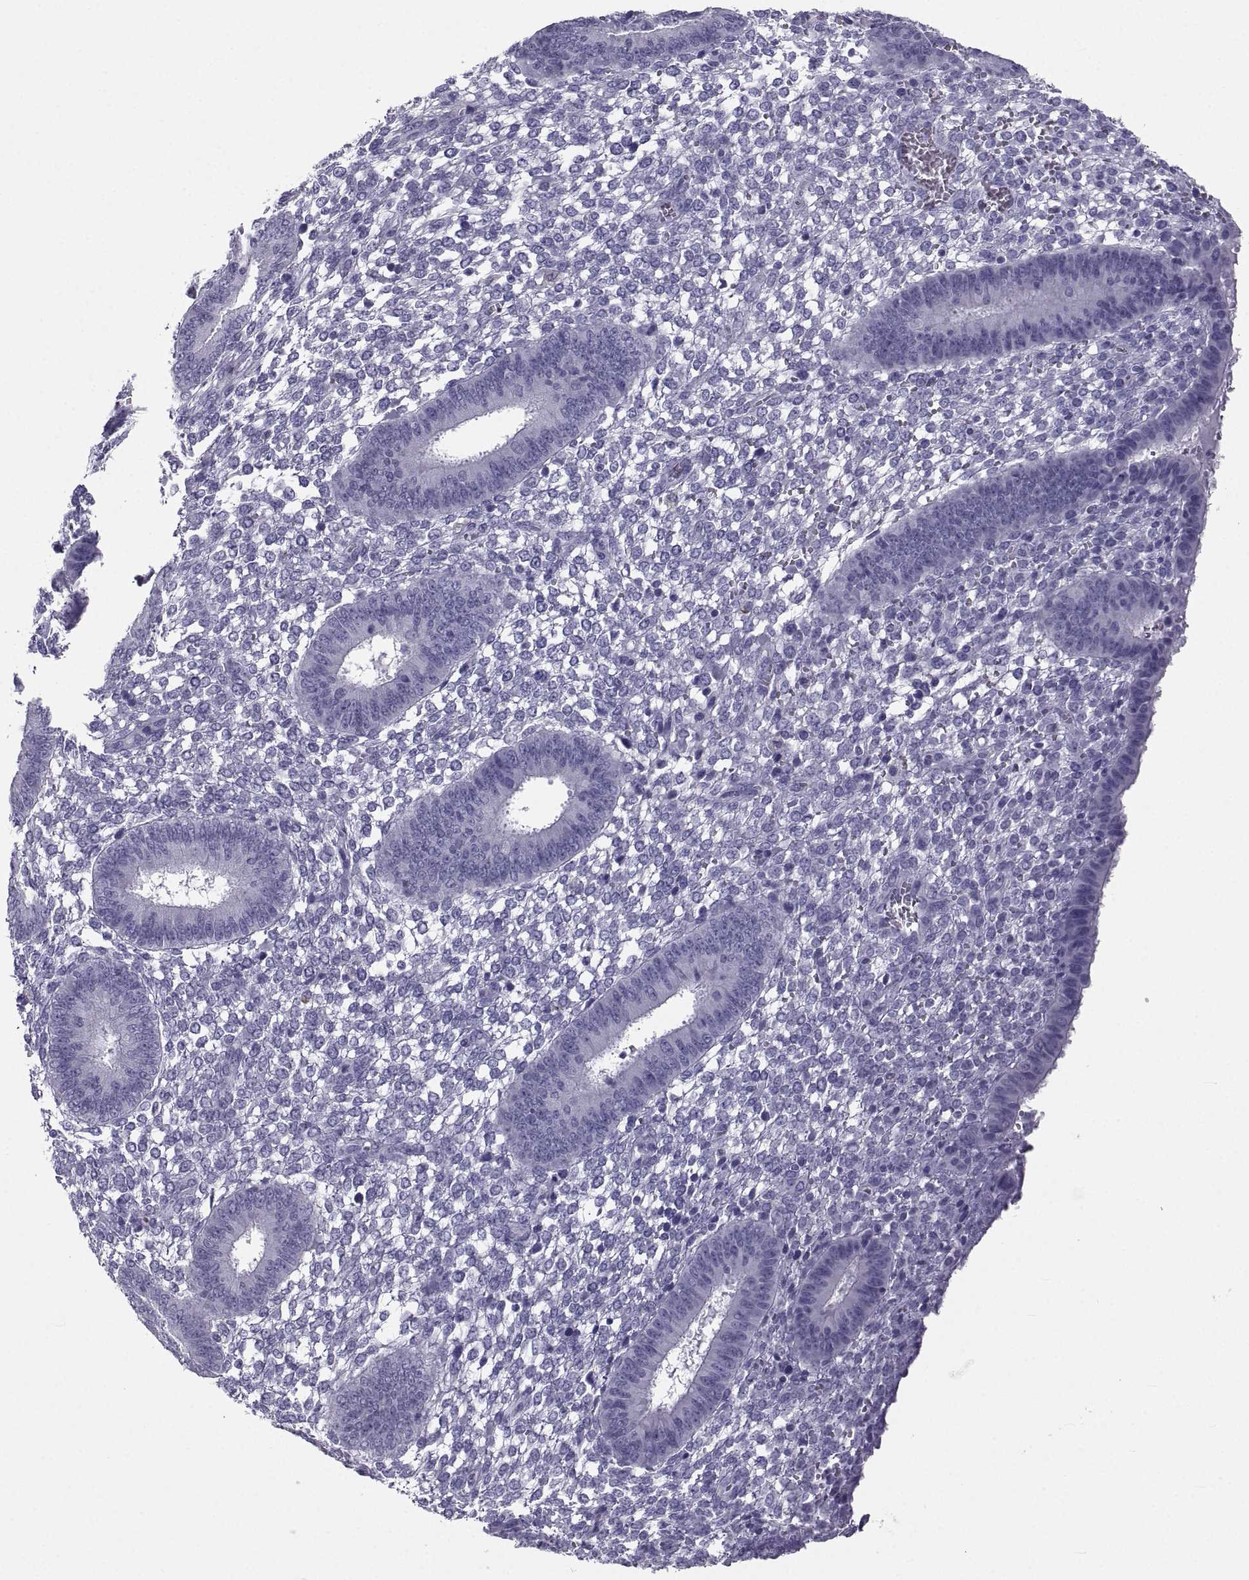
{"staining": {"intensity": "negative", "quantity": "none", "location": "none"}, "tissue": "endometrium", "cell_type": "Cells in endometrial stroma", "image_type": "normal", "snomed": [{"axis": "morphology", "description": "Normal tissue, NOS"}, {"axis": "topography", "description": "Endometrium"}], "caption": "An image of endometrium stained for a protein shows no brown staining in cells in endometrial stroma.", "gene": "PCSK1N", "patient": {"sex": "female", "age": 42}}